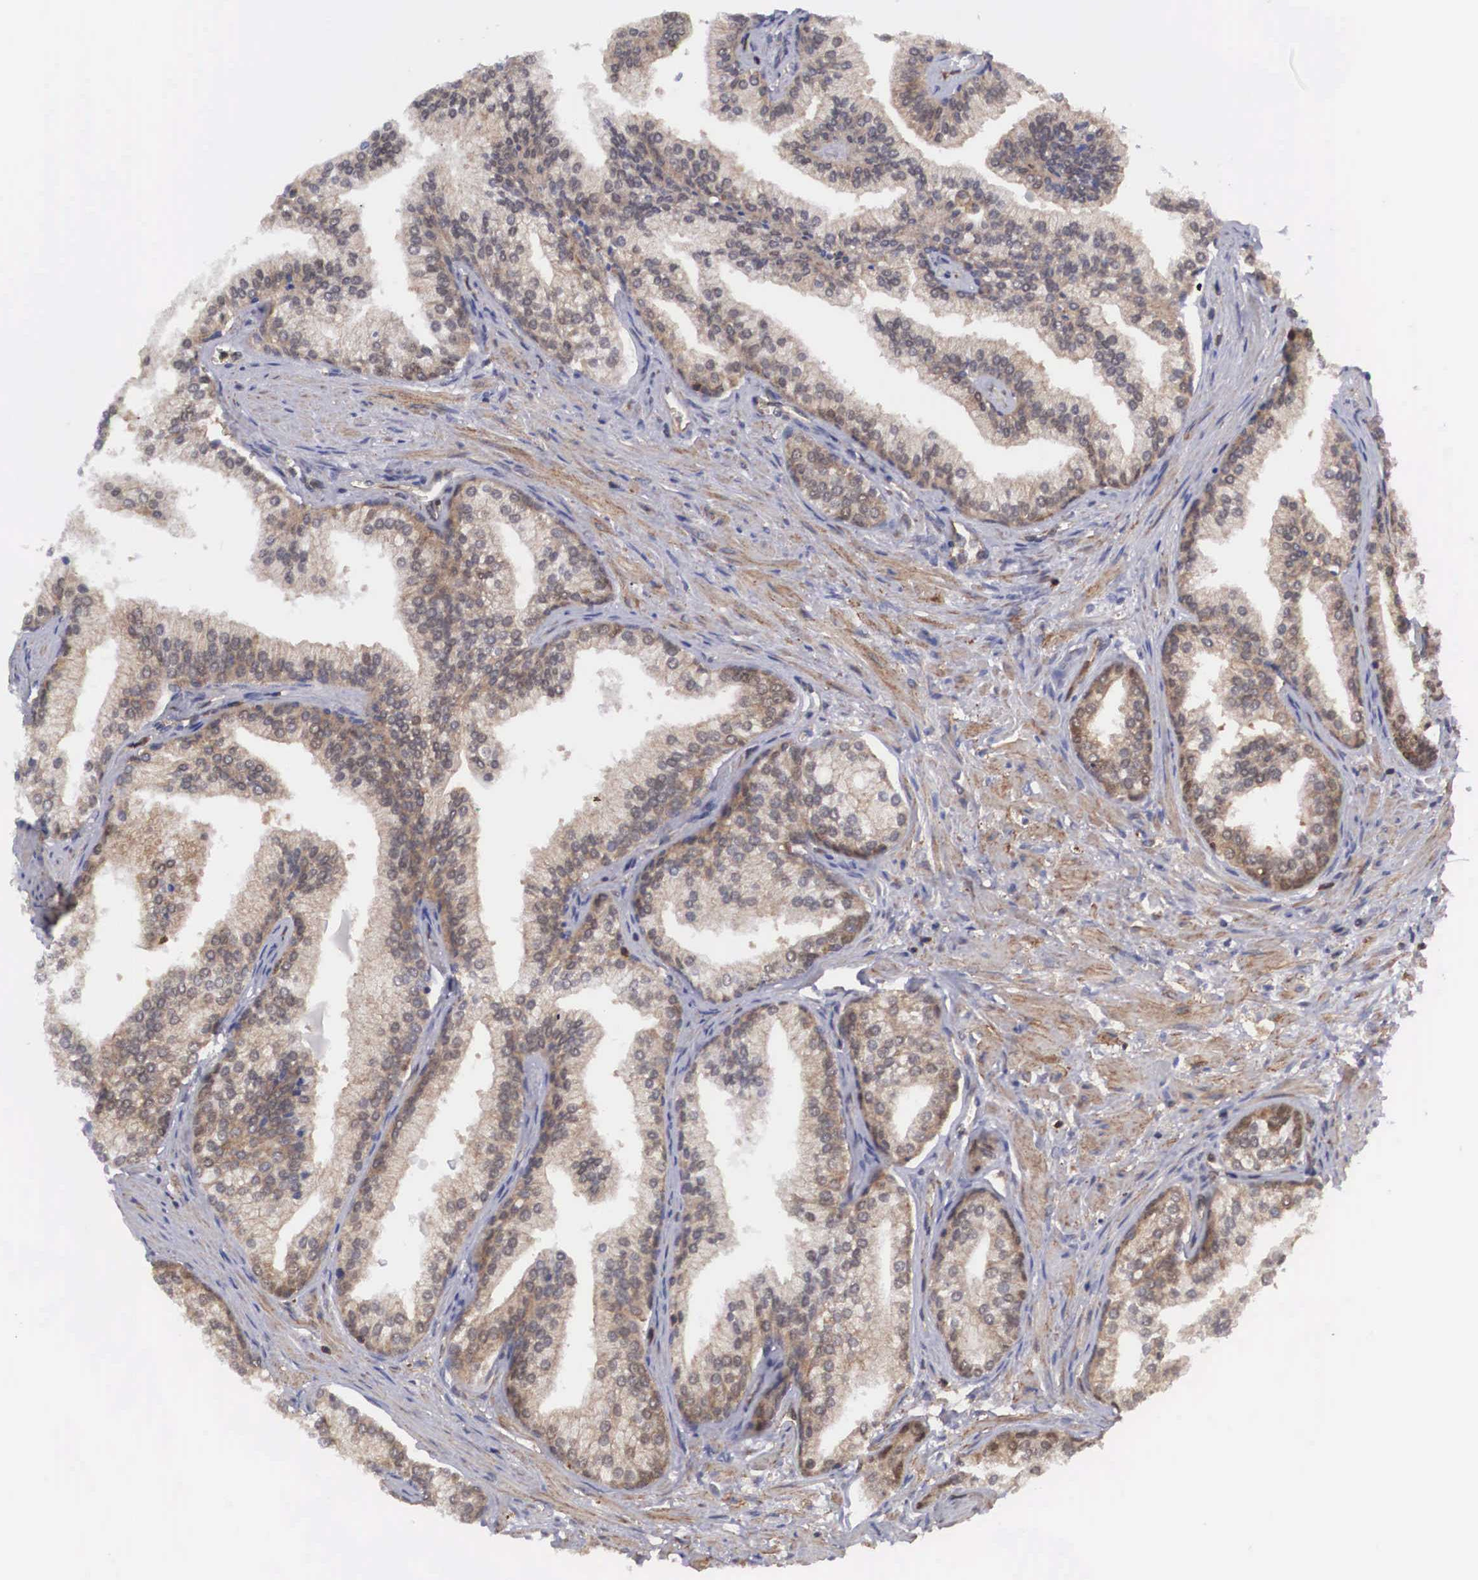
{"staining": {"intensity": "strong", "quantity": ">75%", "location": "cytoplasmic/membranous,nuclear"}, "tissue": "prostate", "cell_type": "Glandular cells", "image_type": "normal", "snomed": [{"axis": "morphology", "description": "Normal tissue, NOS"}, {"axis": "topography", "description": "Prostate"}], "caption": "An image of human prostate stained for a protein reveals strong cytoplasmic/membranous,nuclear brown staining in glandular cells. (DAB = brown stain, brightfield microscopy at high magnification).", "gene": "ADSL", "patient": {"sex": "male", "age": 68}}